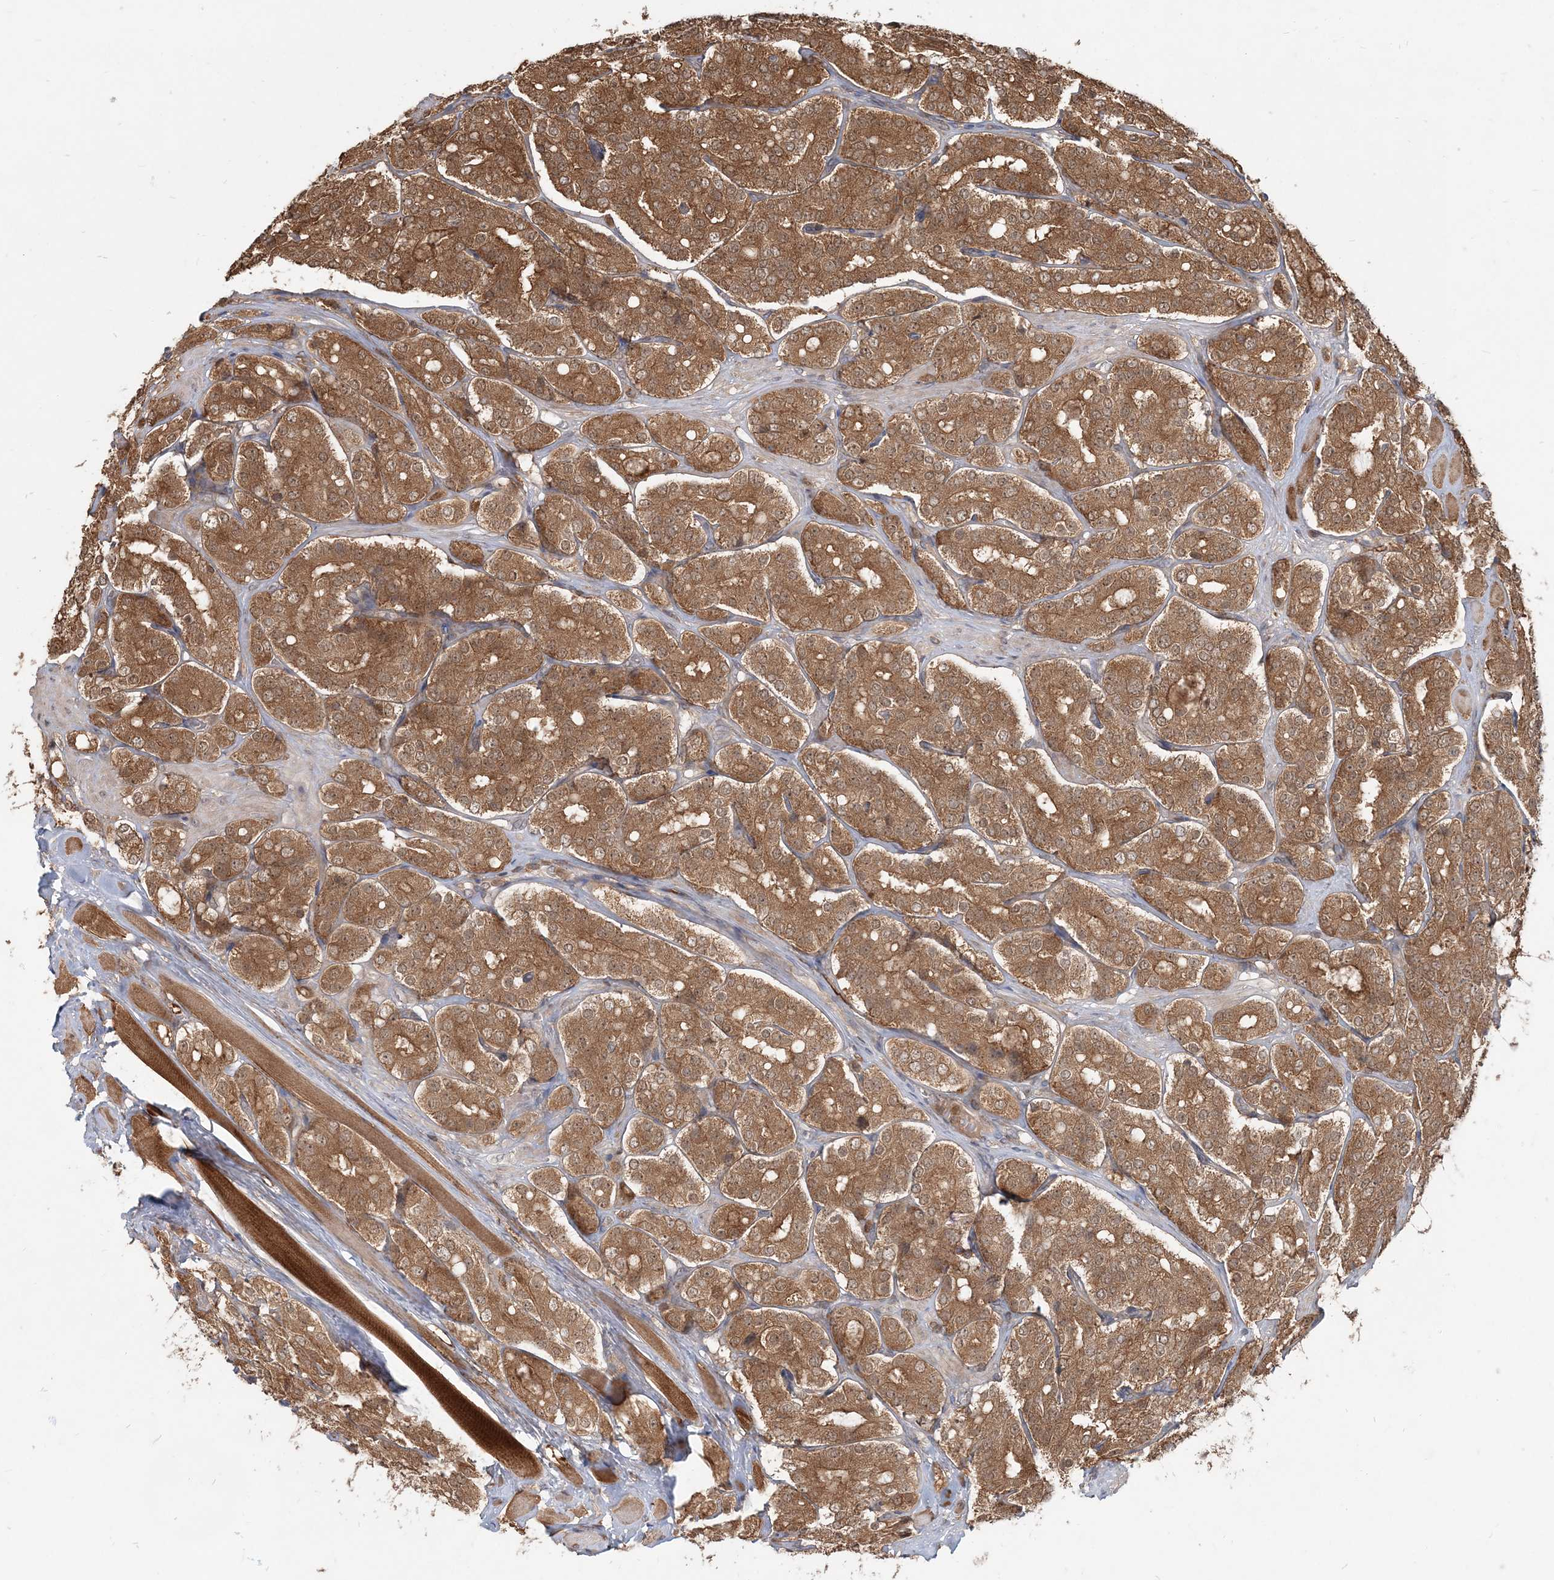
{"staining": {"intensity": "moderate", "quantity": ">75%", "location": "cytoplasmic/membranous"}, "tissue": "prostate cancer", "cell_type": "Tumor cells", "image_type": "cancer", "snomed": [{"axis": "morphology", "description": "Adenocarcinoma, High grade"}, {"axis": "topography", "description": "Prostate"}], "caption": "Immunohistochemical staining of high-grade adenocarcinoma (prostate) reveals moderate cytoplasmic/membranous protein staining in about >75% of tumor cells.", "gene": "CAB39", "patient": {"sex": "male", "age": 65}}